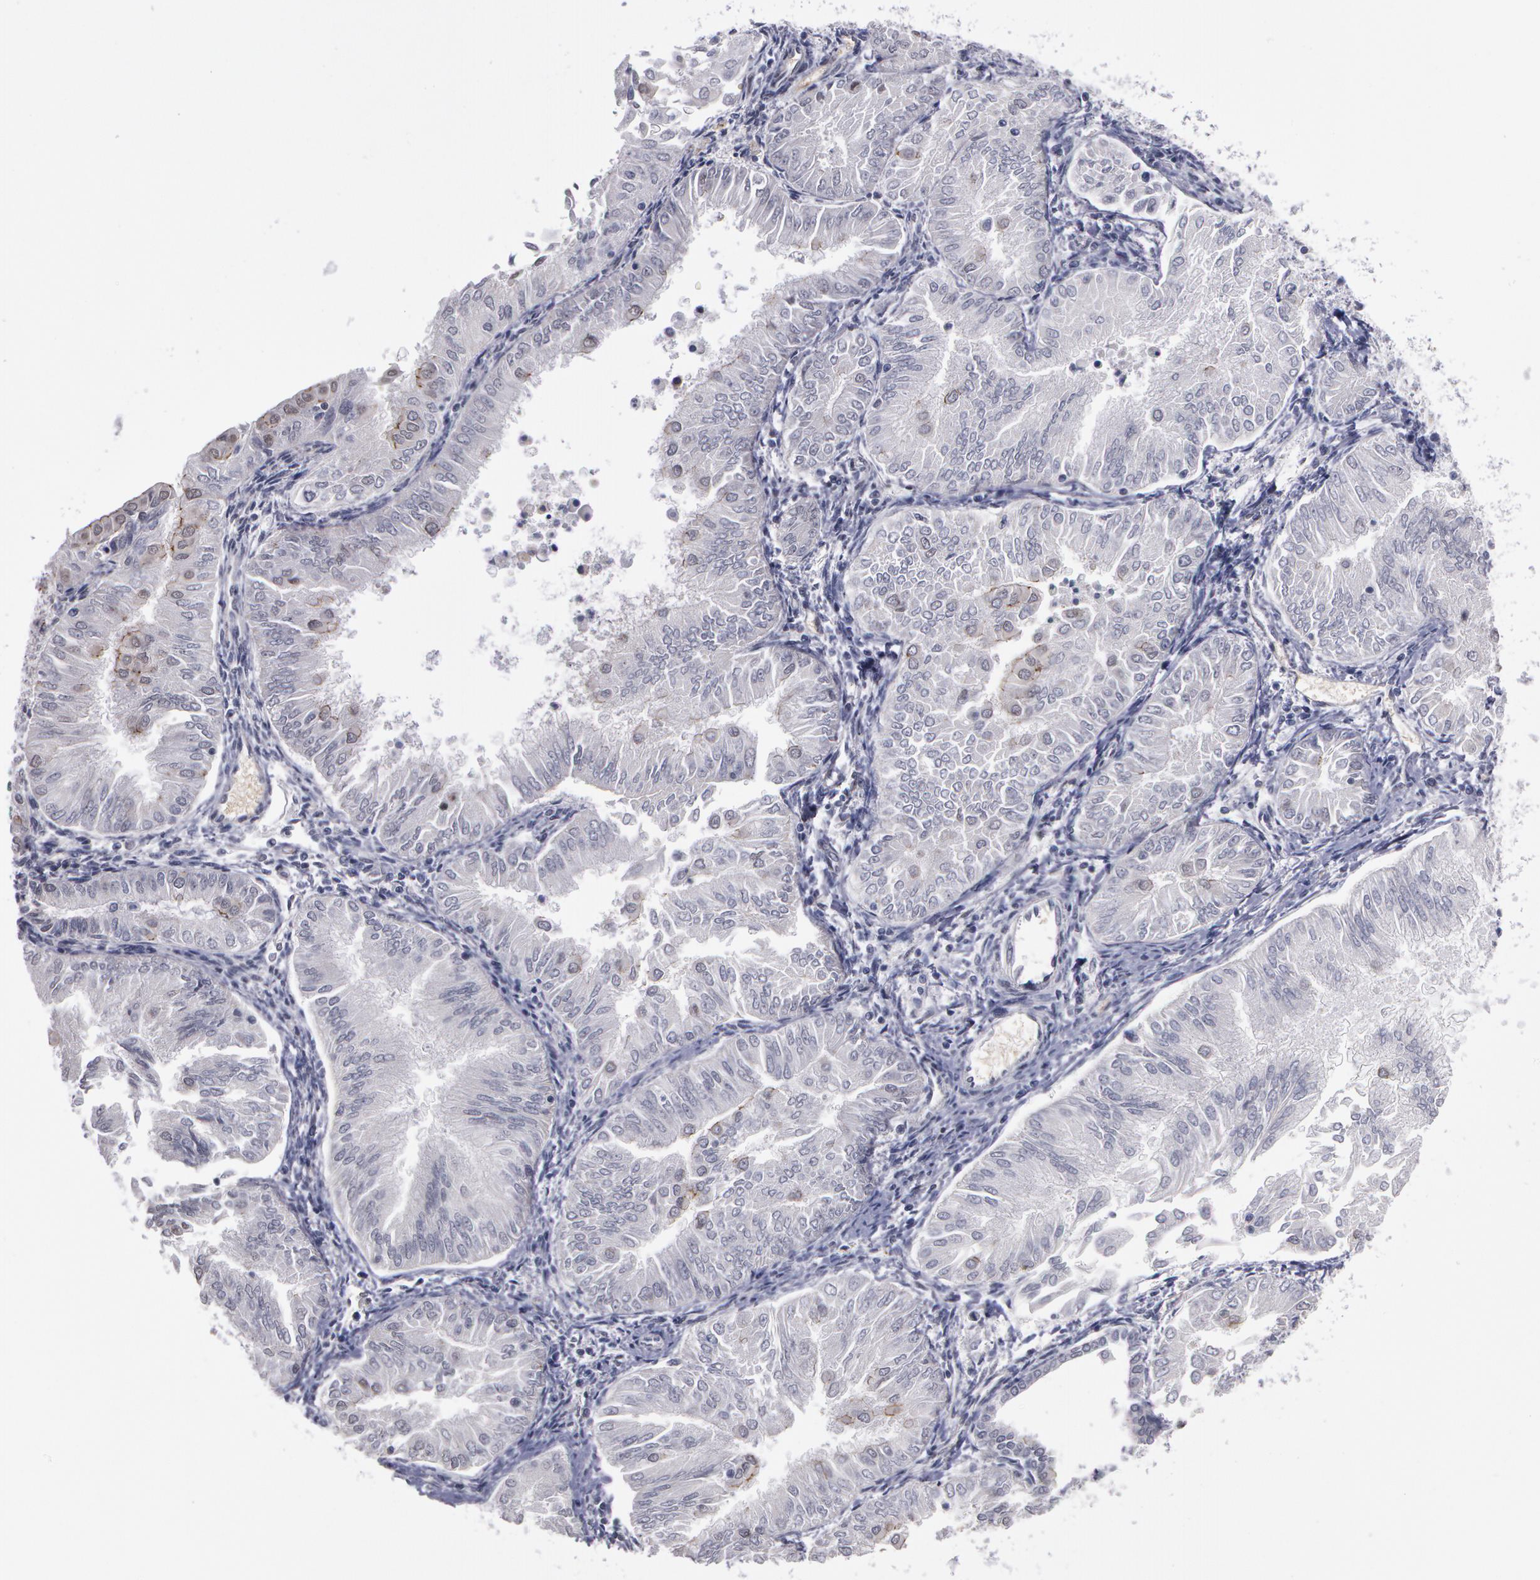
{"staining": {"intensity": "negative", "quantity": "none", "location": "none"}, "tissue": "endometrial cancer", "cell_type": "Tumor cells", "image_type": "cancer", "snomed": [{"axis": "morphology", "description": "Adenocarcinoma, NOS"}, {"axis": "topography", "description": "Endometrium"}], "caption": "Tumor cells show no significant expression in endometrial cancer (adenocarcinoma).", "gene": "PRICKLE1", "patient": {"sex": "female", "age": 53}}